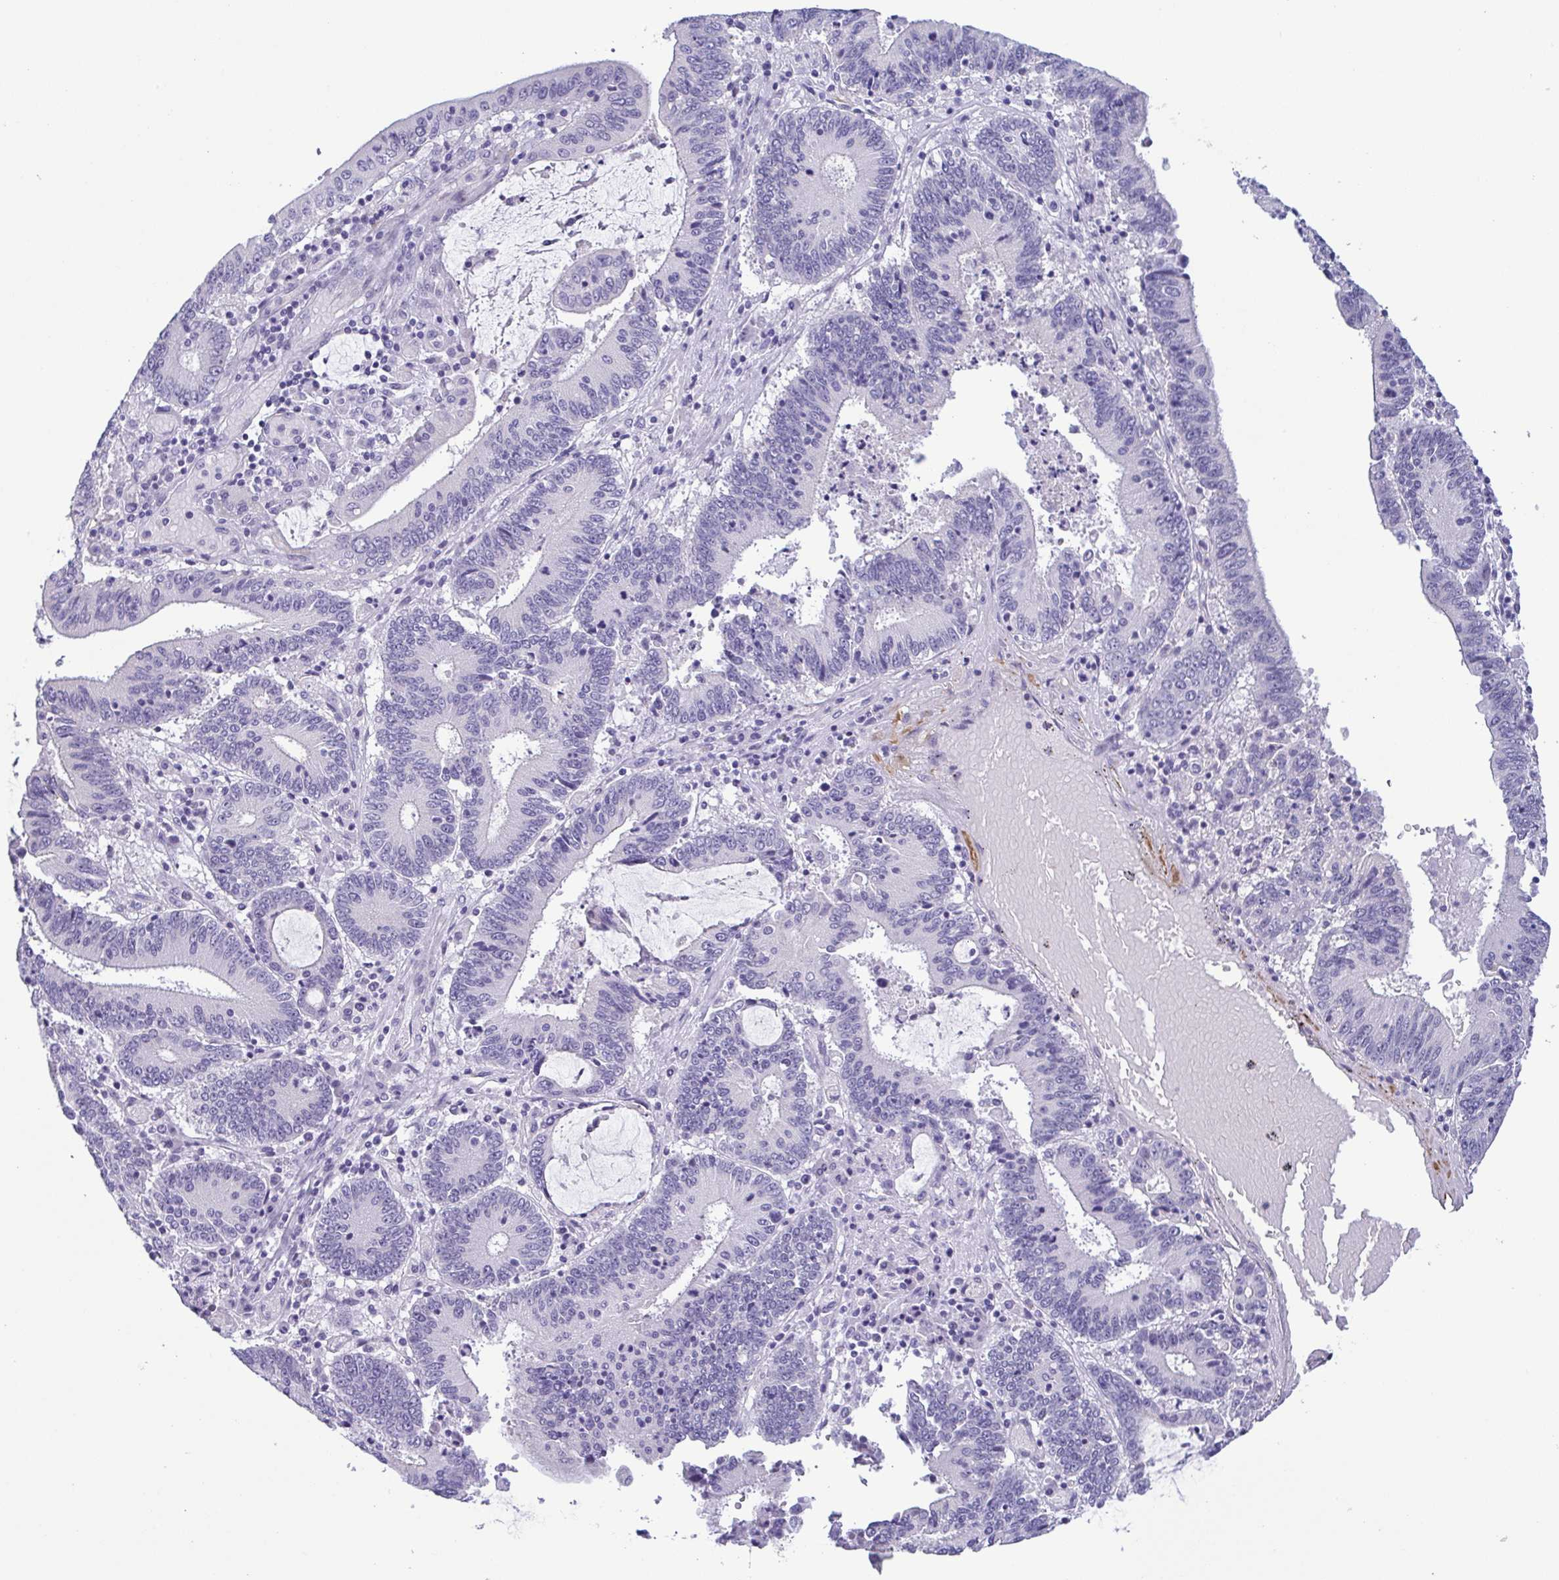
{"staining": {"intensity": "negative", "quantity": "none", "location": "none"}, "tissue": "stomach cancer", "cell_type": "Tumor cells", "image_type": "cancer", "snomed": [{"axis": "morphology", "description": "Adenocarcinoma, NOS"}, {"axis": "topography", "description": "Stomach, upper"}], "caption": "Immunohistochemistry (IHC) photomicrograph of neoplastic tissue: adenocarcinoma (stomach) stained with DAB (3,3'-diaminobenzidine) demonstrates no significant protein staining in tumor cells.", "gene": "MYL7", "patient": {"sex": "male", "age": 68}}